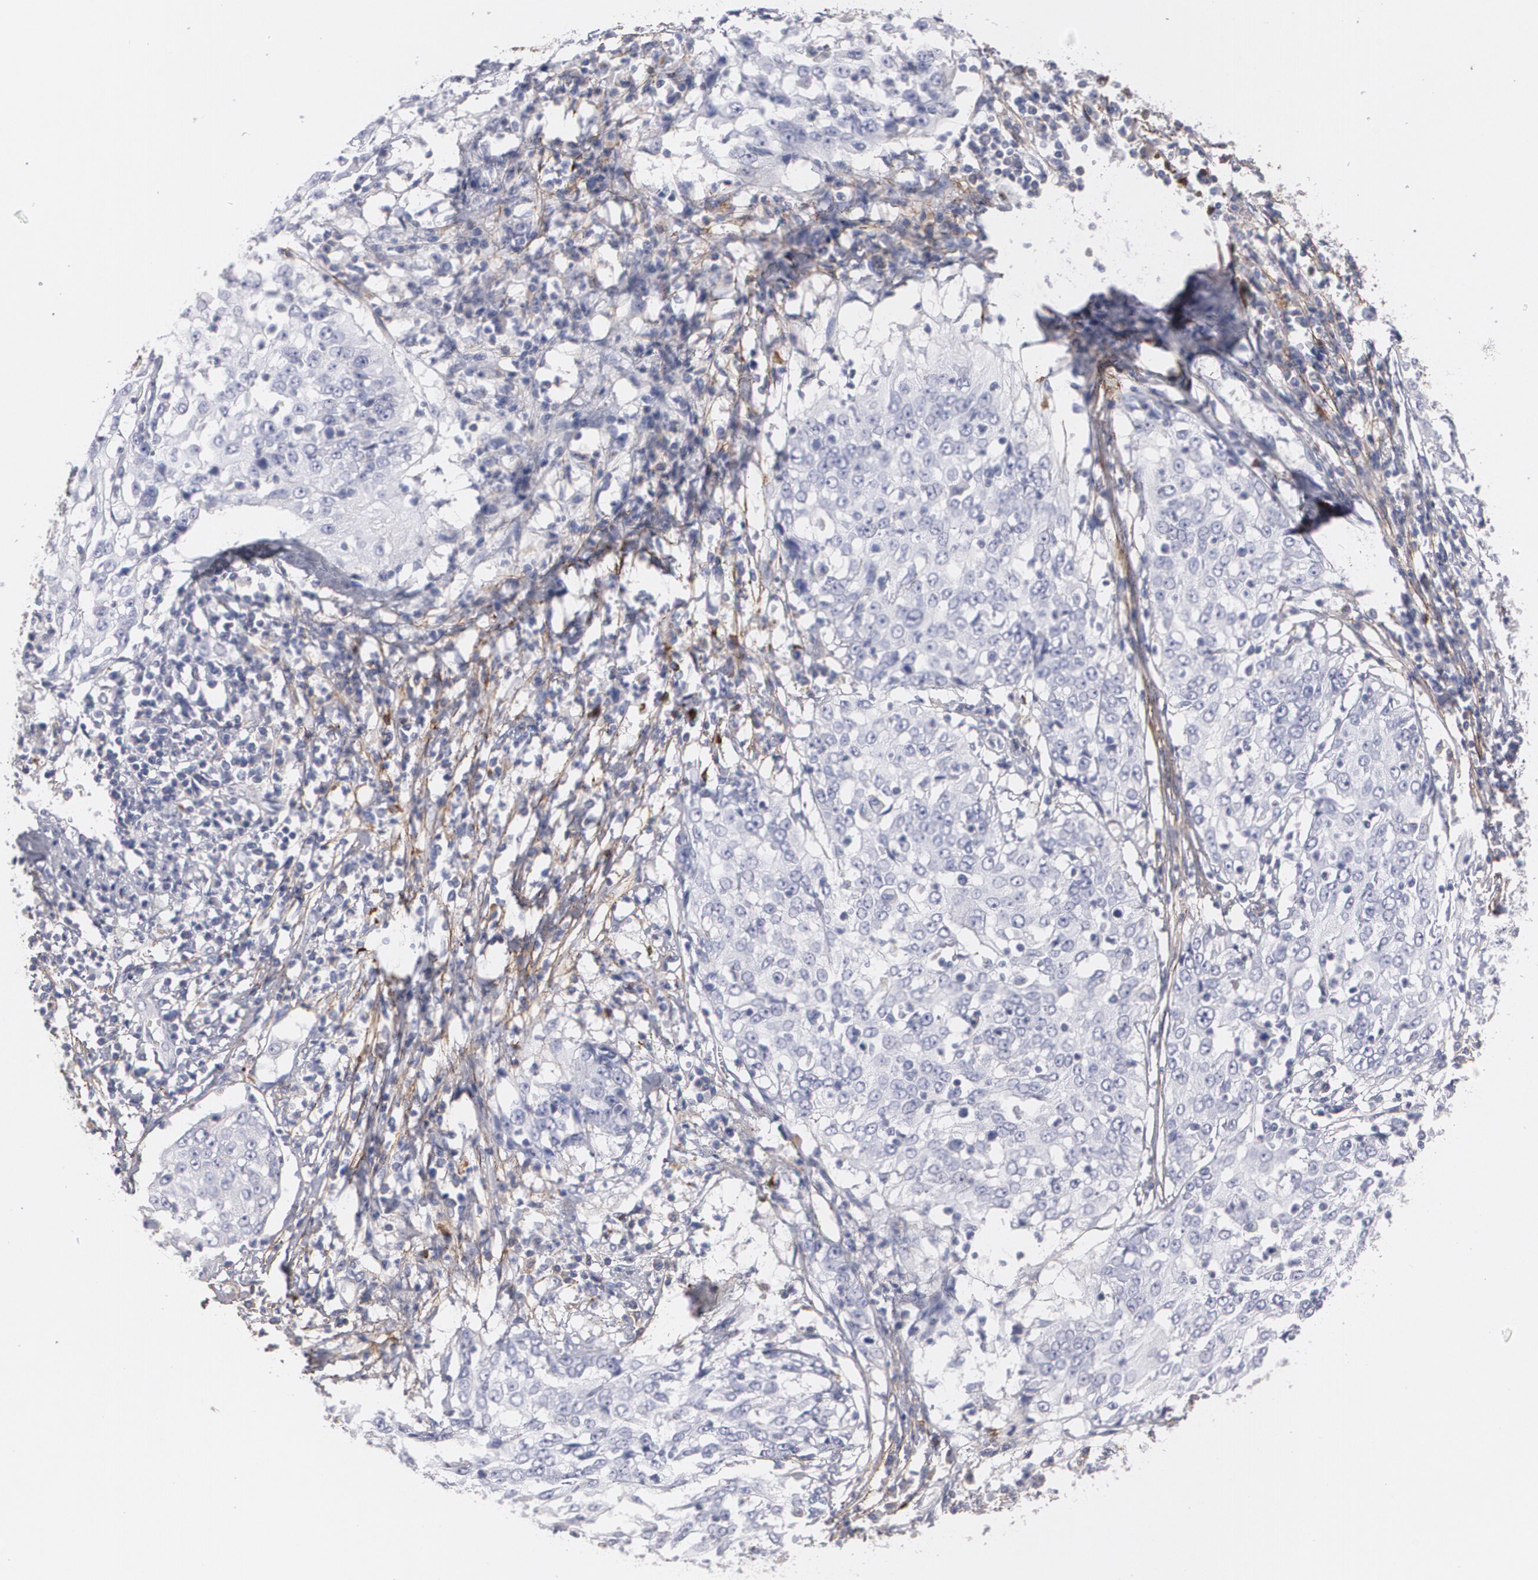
{"staining": {"intensity": "negative", "quantity": "none", "location": "none"}, "tissue": "cervical cancer", "cell_type": "Tumor cells", "image_type": "cancer", "snomed": [{"axis": "morphology", "description": "Squamous cell carcinoma, NOS"}, {"axis": "topography", "description": "Cervix"}], "caption": "High magnification brightfield microscopy of cervical squamous cell carcinoma stained with DAB (brown) and counterstained with hematoxylin (blue): tumor cells show no significant staining. (Stains: DAB immunohistochemistry with hematoxylin counter stain, Microscopy: brightfield microscopy at high magnification).", "gene": "FBLN1", "patient": {"sex": "female", "age": 39}}